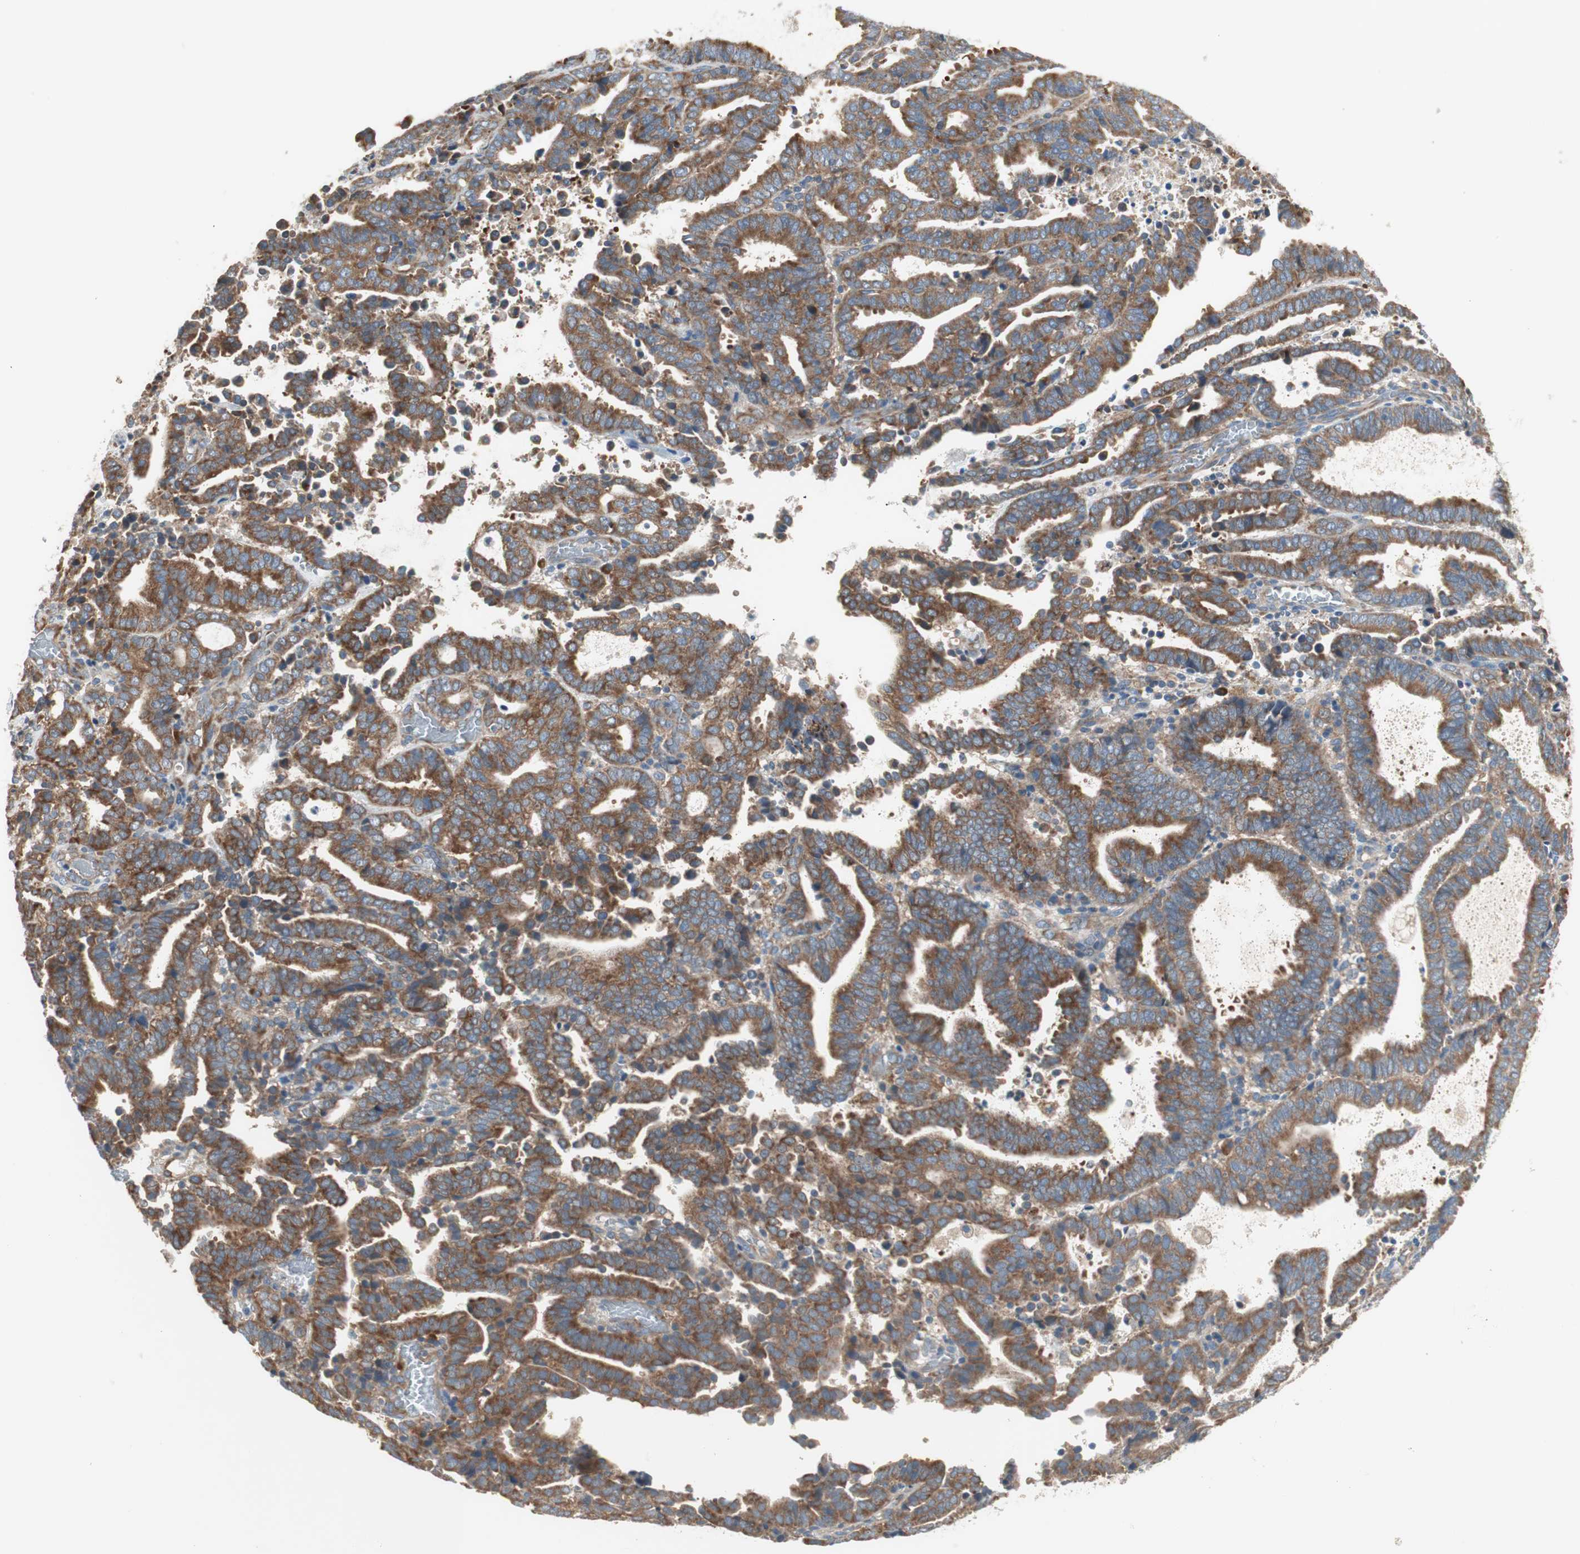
{"staining": {"intensity": "strong", "quantity": ">75%", "location": "cytoplasmic/membranous"}, "tissue": "endometrial cancer", "cell_type": "Tumor cells", "image_type": "cancer", "snomed": [{"axis": "morphology", "description": "Adenocarcinoma, NOS"}, {"axis": "topography", "description": "Uterus"}], "caption": "Tumor cells reveal high levels of strong cytoplasmic/membranous positivity in about >75% of cells in endometrial adenocarcinoma. Nuclei are stained in blue.", "gene": "RPL23", "patient": {"sex": "female", "age": 83}}